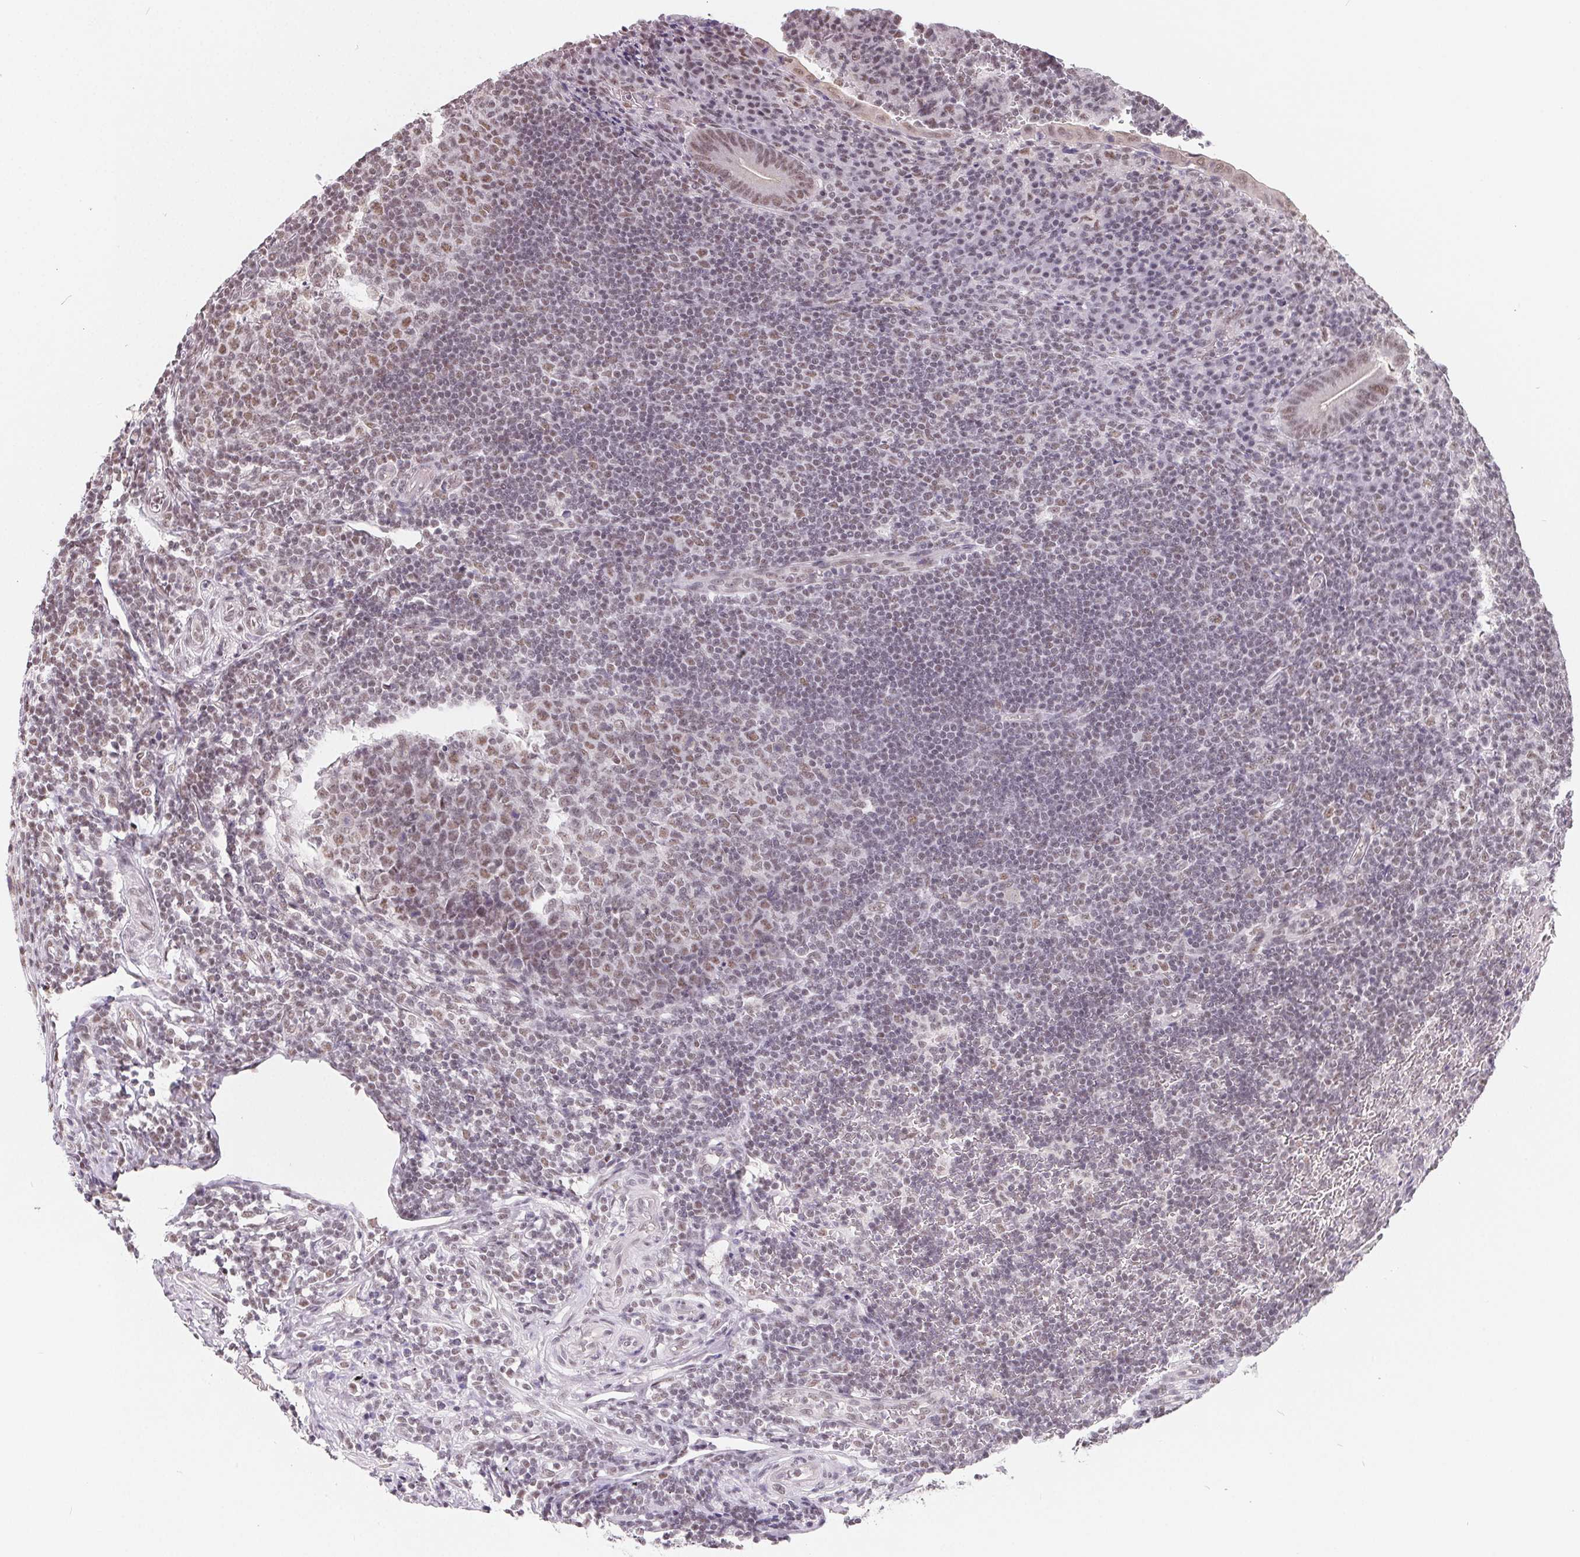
{"staining": {"intensity": "weak", "quantity": "25%-75%", "location": "nuclear"}, "tissue": "appendix", "cell_type": "Glandular cells", "image_type": "normal", "snomed": [{"axis": "morphology", "description": "Normal tissue, NOS"}, {"axis": "topography", "description": "Appendix"}], "caption": "IHC staining of benign appendix, which displays low levels of weak nuclear expression in about 25%-75% of glandular cells indicating weak nuclear protein expression. The staining was performed using DAB (brown) for protein detection and nuclei were counterstained in hematoxylin (blue).", "gene": "TCERG1", "patient": {"sex": "male", "age": 18}}